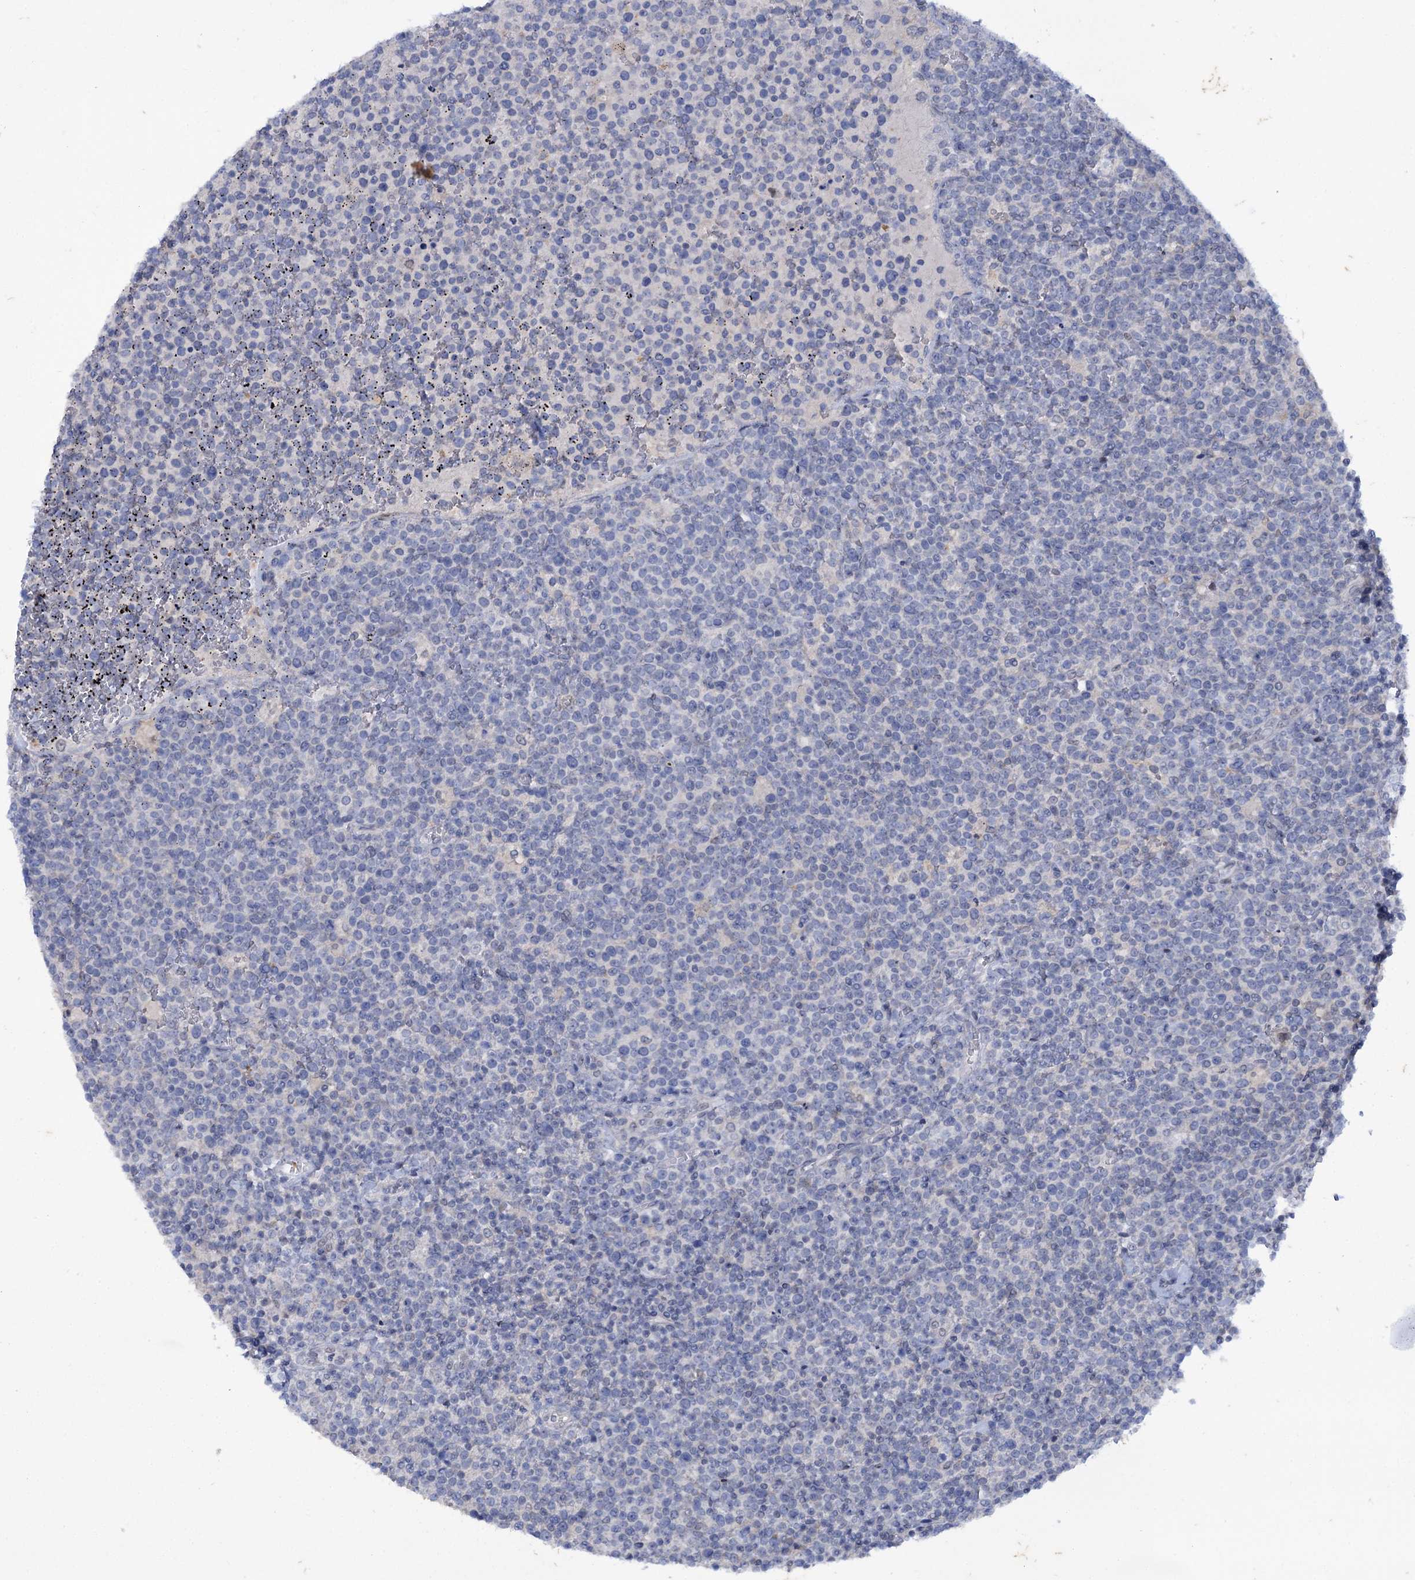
{"staining": {"intensity": "negative", "quantity": "none", "location": "none"}, "tissue": "lymphoma", "cell_type": "Tumor cells", "image_type": "cancer", "snomed": [{"axis": "morphology", "description": "Malignant lymphoma, non-Hodgkin's type, High grade"}, {"axis": "topography", "description": "Lymph node"}], "caption": "The immunohistochemistry (IHC) image has no significant staining in tumor cells of malignant lymphoma, non-Hodgkin's type (high-grade) tissue. (DAB IHC with hematoxylin counter stain).", "gene": "MID1IP1", "patient": {"sex": "male", "age": 61}}